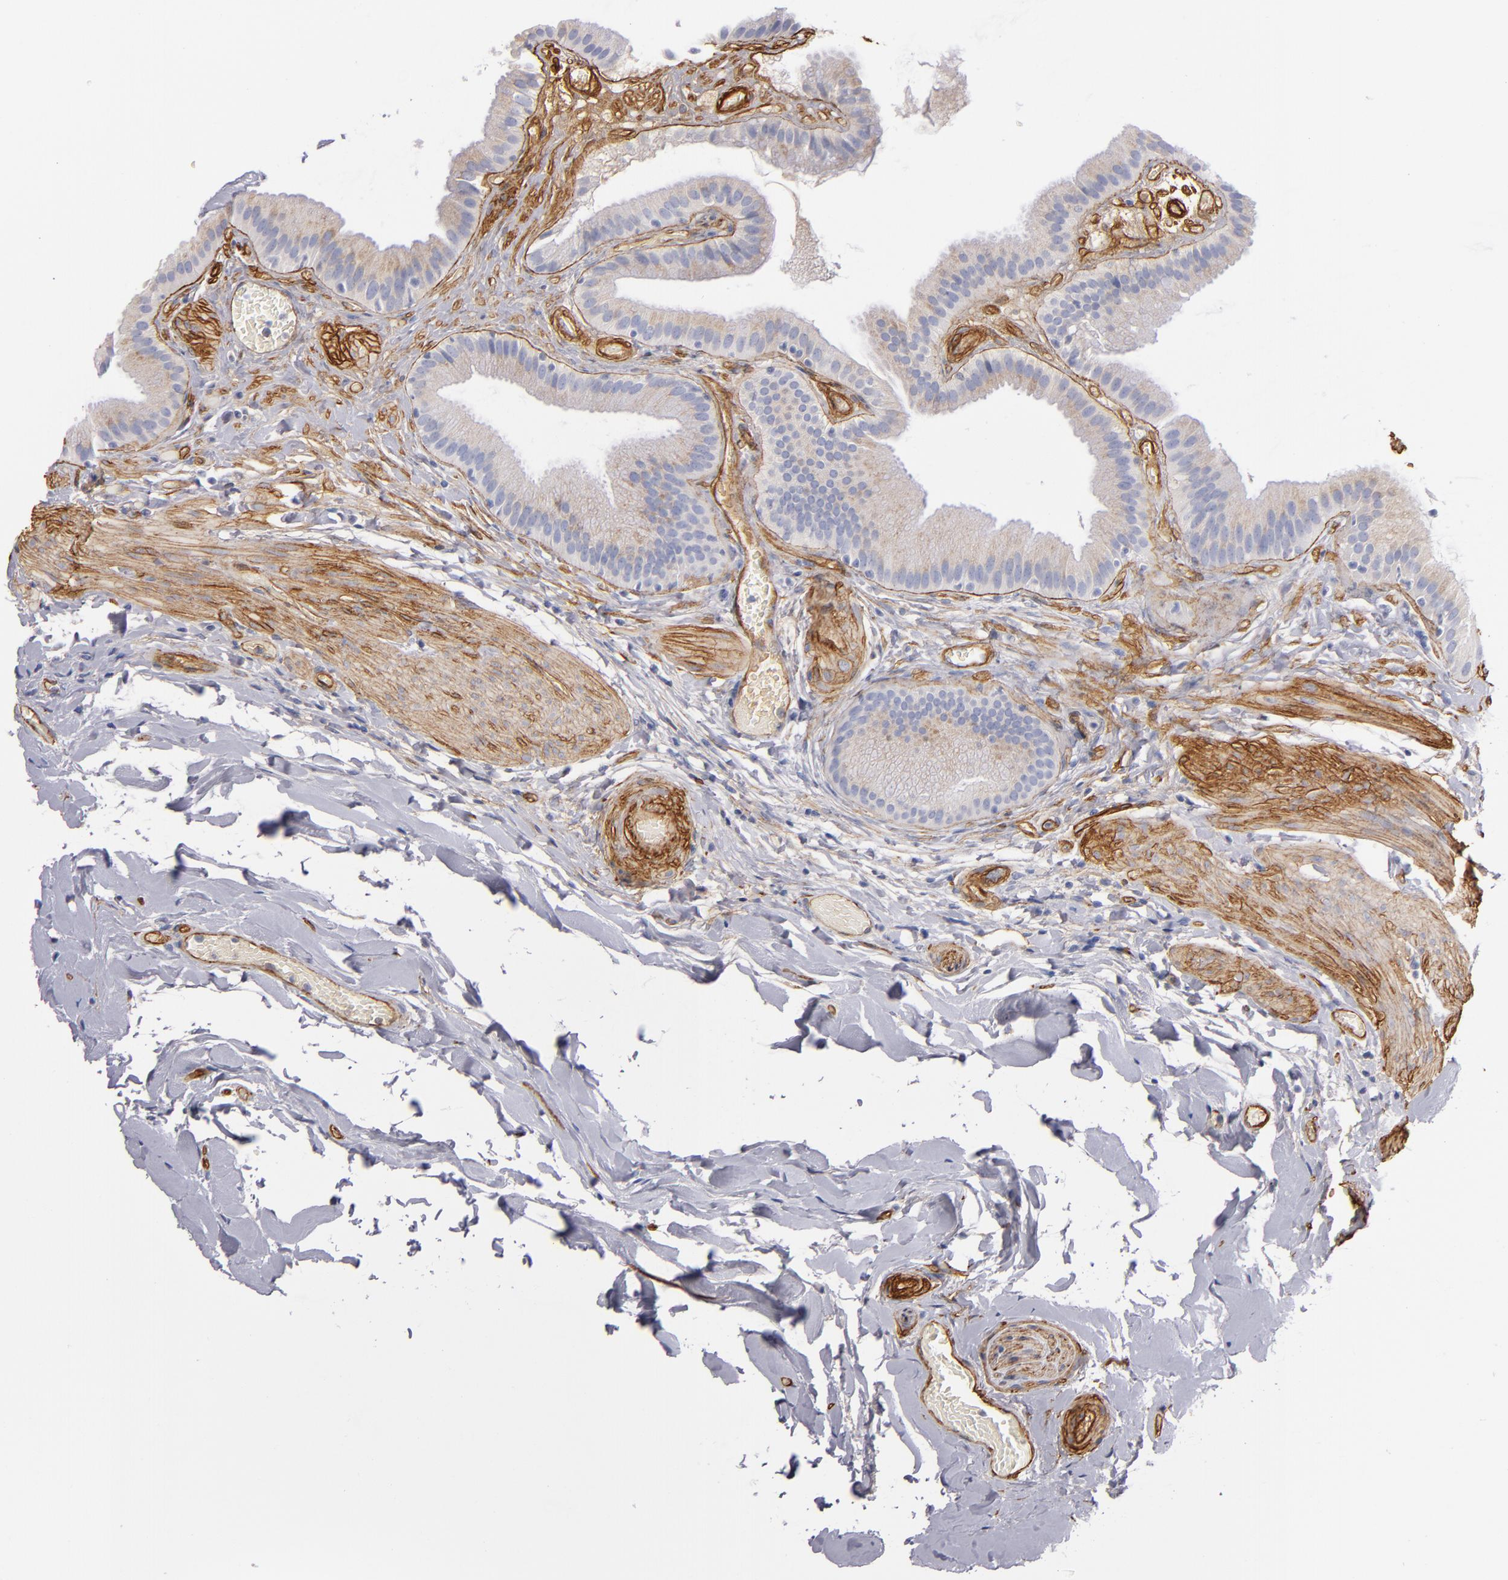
{"staining": {"intensity": "moderate", "quantity": "<25%", "location": "cytoplasmic/membranous"}, "tissue": "gallbladder", "cell_type": "Glandular cells", "image_type": "normal", "snomed": [{"axis": "morphology", "description": "Normal tissue, NOS"}, {"axis": "topography", "description": "Gallbladder"}], "caption": "IHC histopathology image of unremarkable gallbladder: gallbladder stained using immunohistochemistry shows low levels of moderate protein expression localized specifically in the cytoplasmic/membranous of glandular cells, appearing as a cytoplasmic/membranous brown color.", "gene": "LAMC1", "patient": {"sex": "female", "age": 63}}